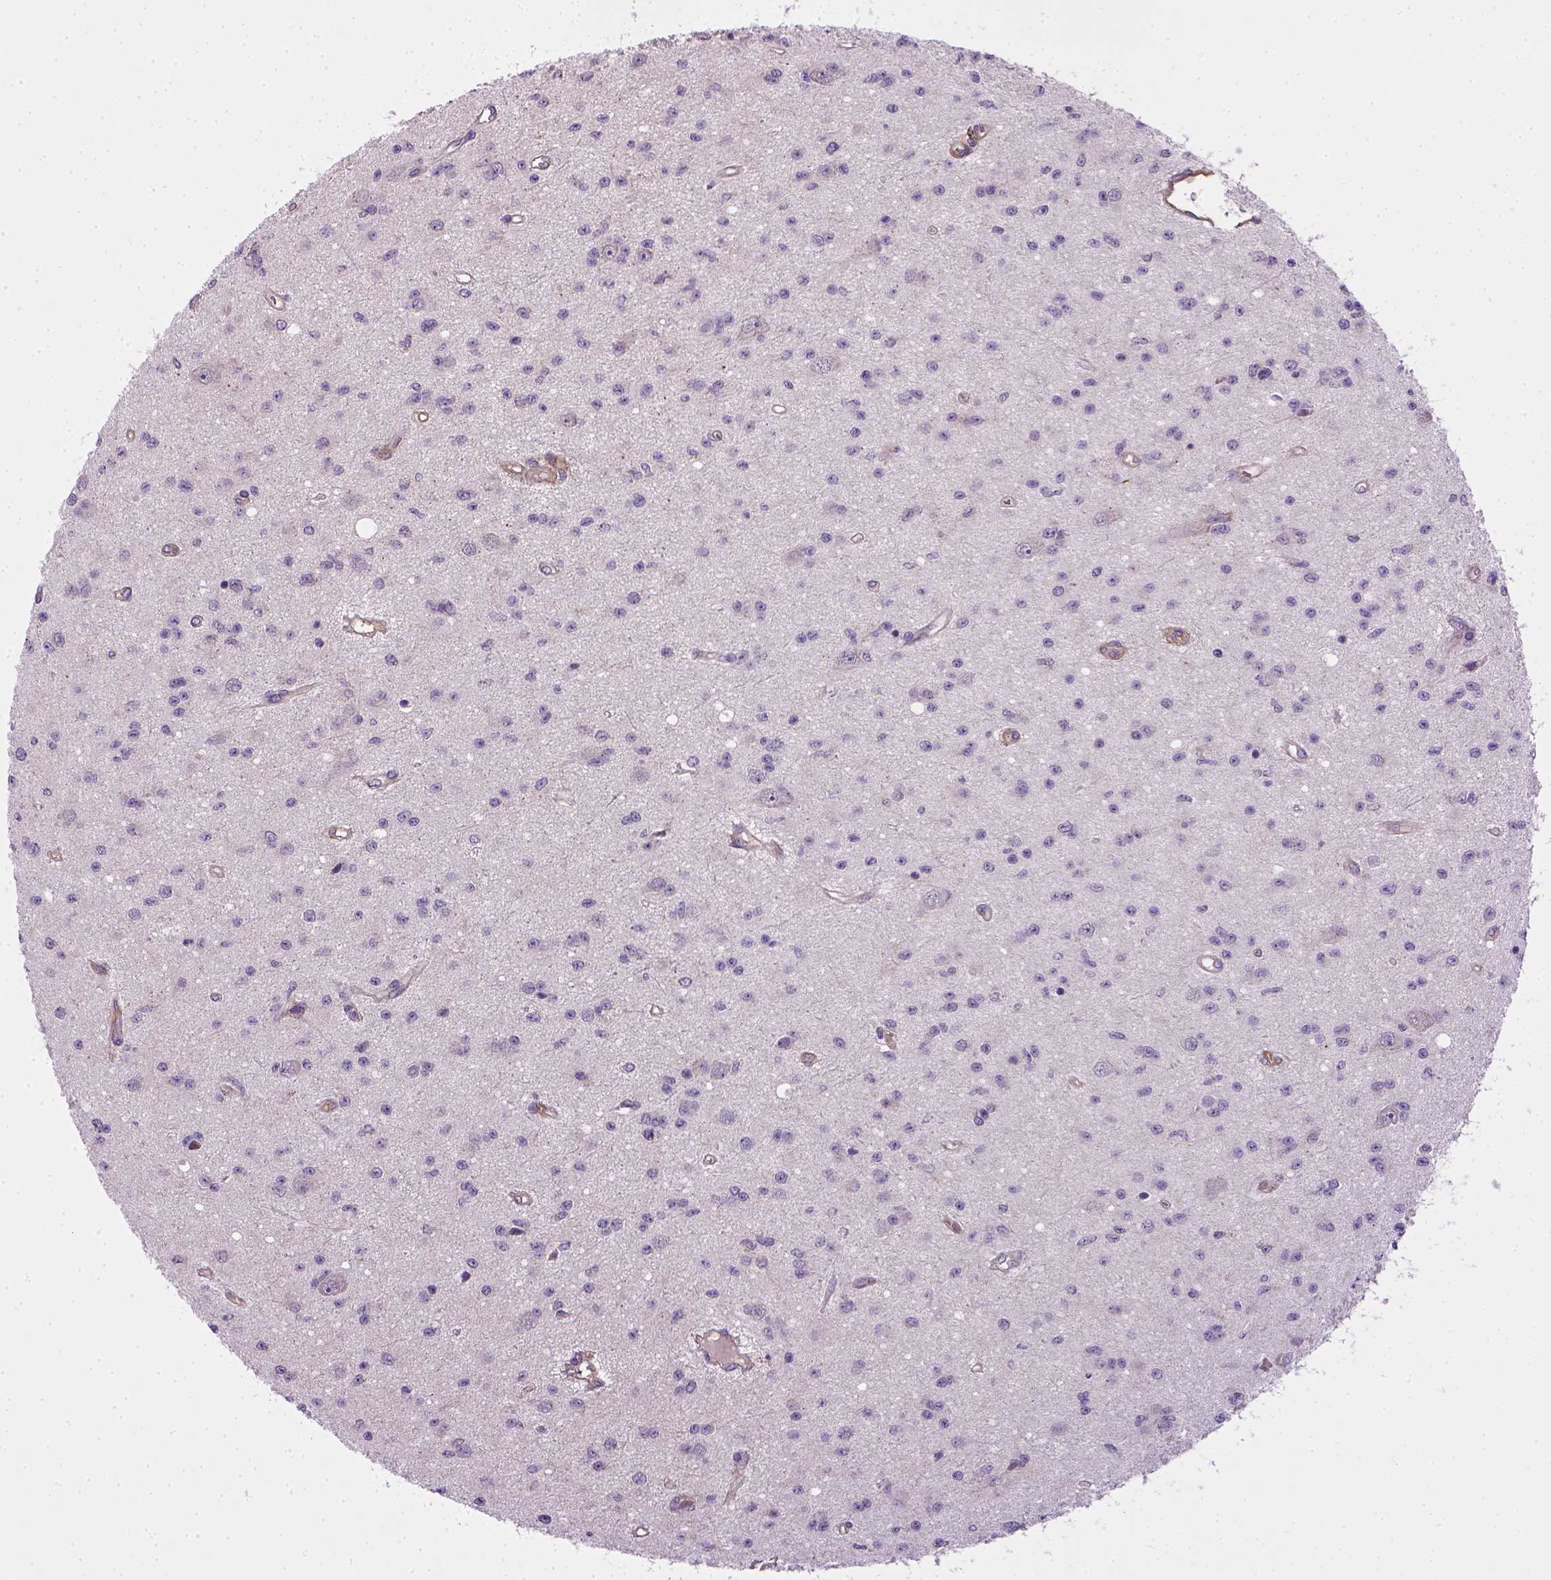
{"staining": {"intensity": "negative", "quantity": "none", "location": "none"}, "tissue": "glioma", "cell_type": "Tumor cells", "image_type": "cancer", "snomed": [{"axis": "morphology", "description": "Glioma, malignant, Low grade"}, {"axis": "topography", "description": "Brain"}], "caption": "A photomicrograph of human glioma is negative for staining in tumor cells.", "gene": "ENG", "patient": {"sex": "female", "age": 45}}